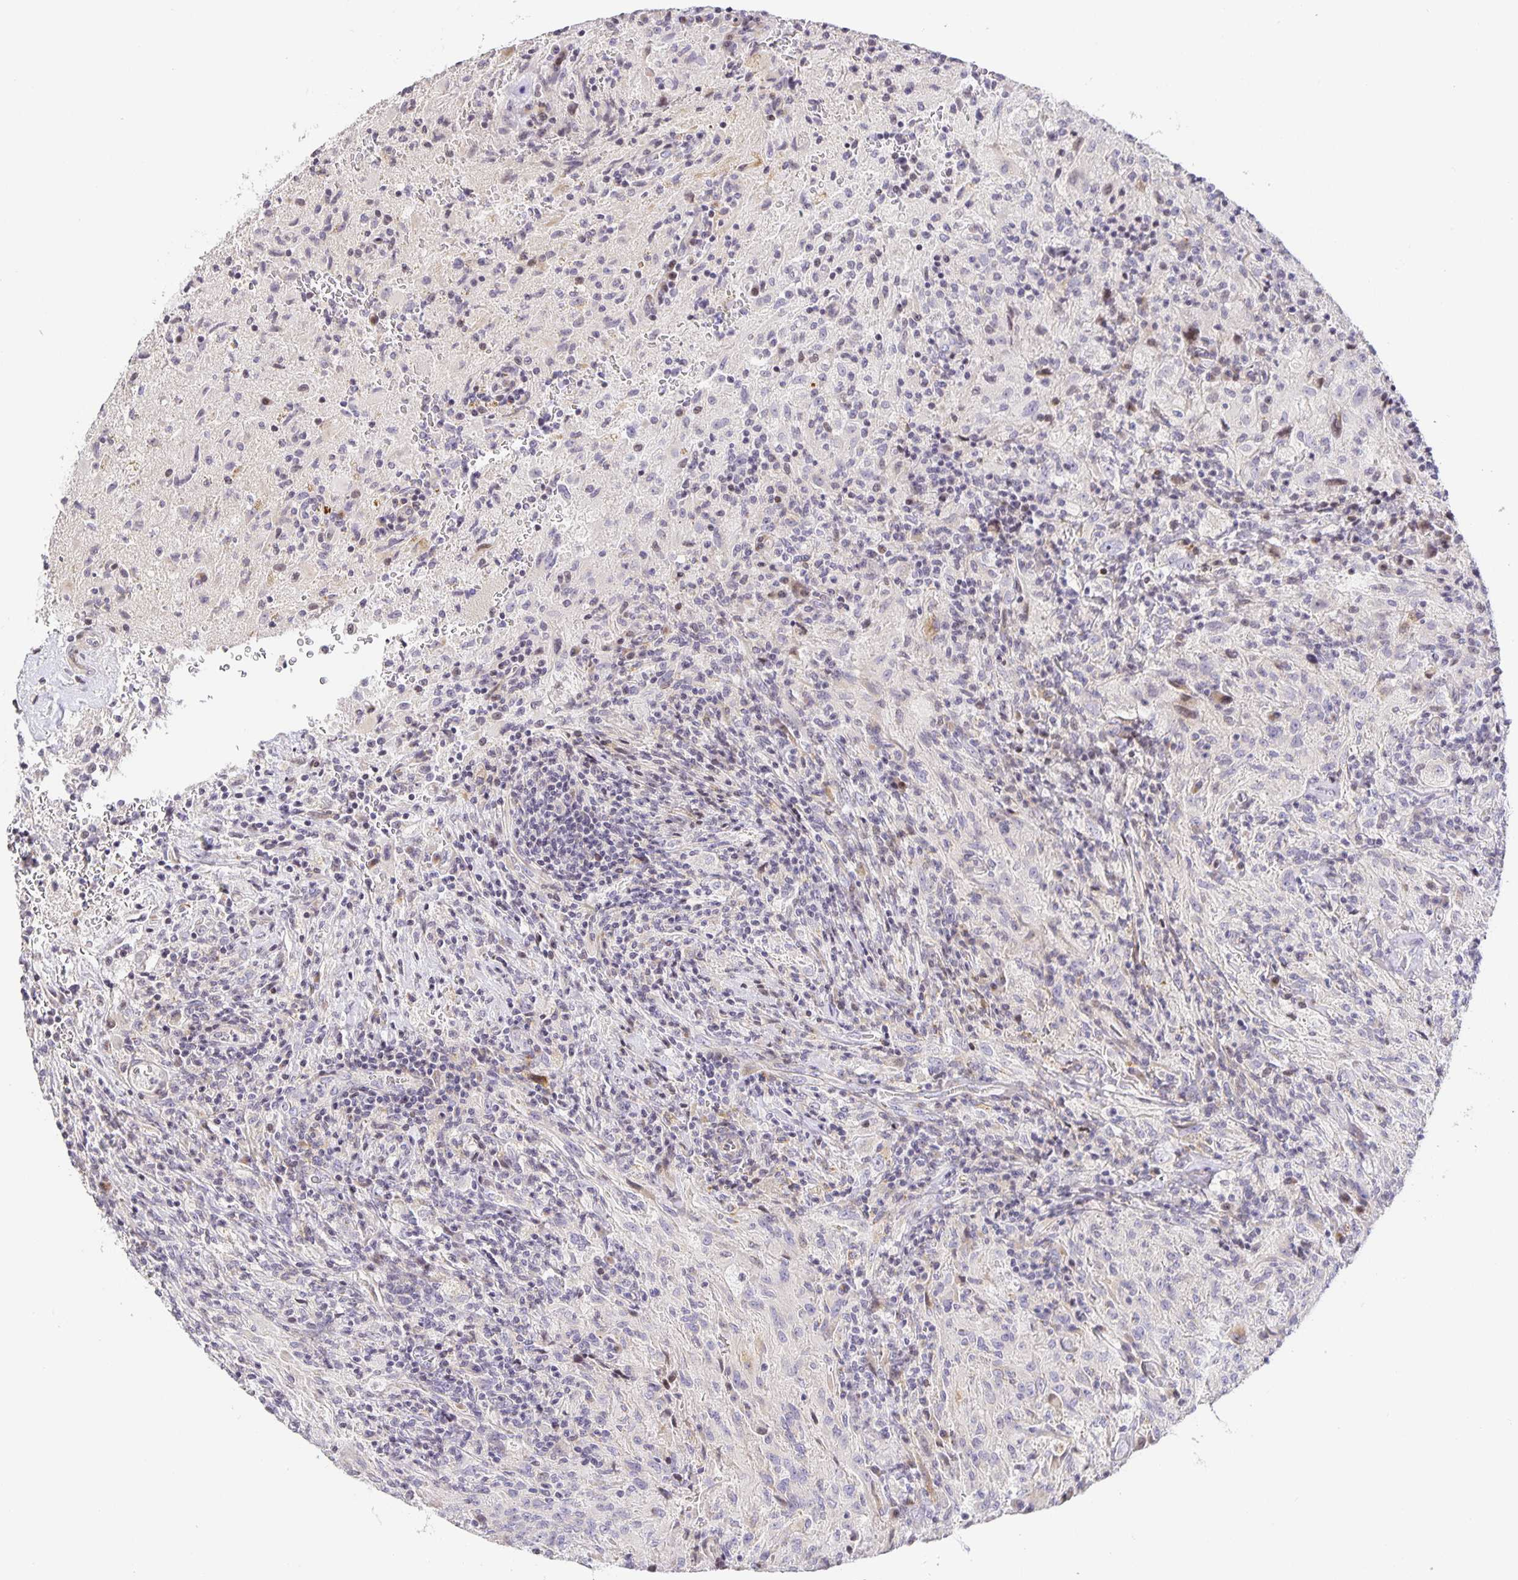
{"staining": {"intensity": "negative", "quantity": "none", "location": "none"}, "tissue": "glioma", "cell_type": "Tumor cells", "image_type": "cancer", "snomed": [{"axis": "morphology", "description": "Glioma, malignant, High grade"}, {"axis": "topography", "description": "Brain"}], "caption": "Micrograph shows no significant protein staining in tumor cells of glioma. (Brightfield microscopy of DAB (3,3'-diaminobenzidine) immunohistochemistry at high magnification).", "gene": "TJP3", "patient": {"sex": "male", "age": 68}}